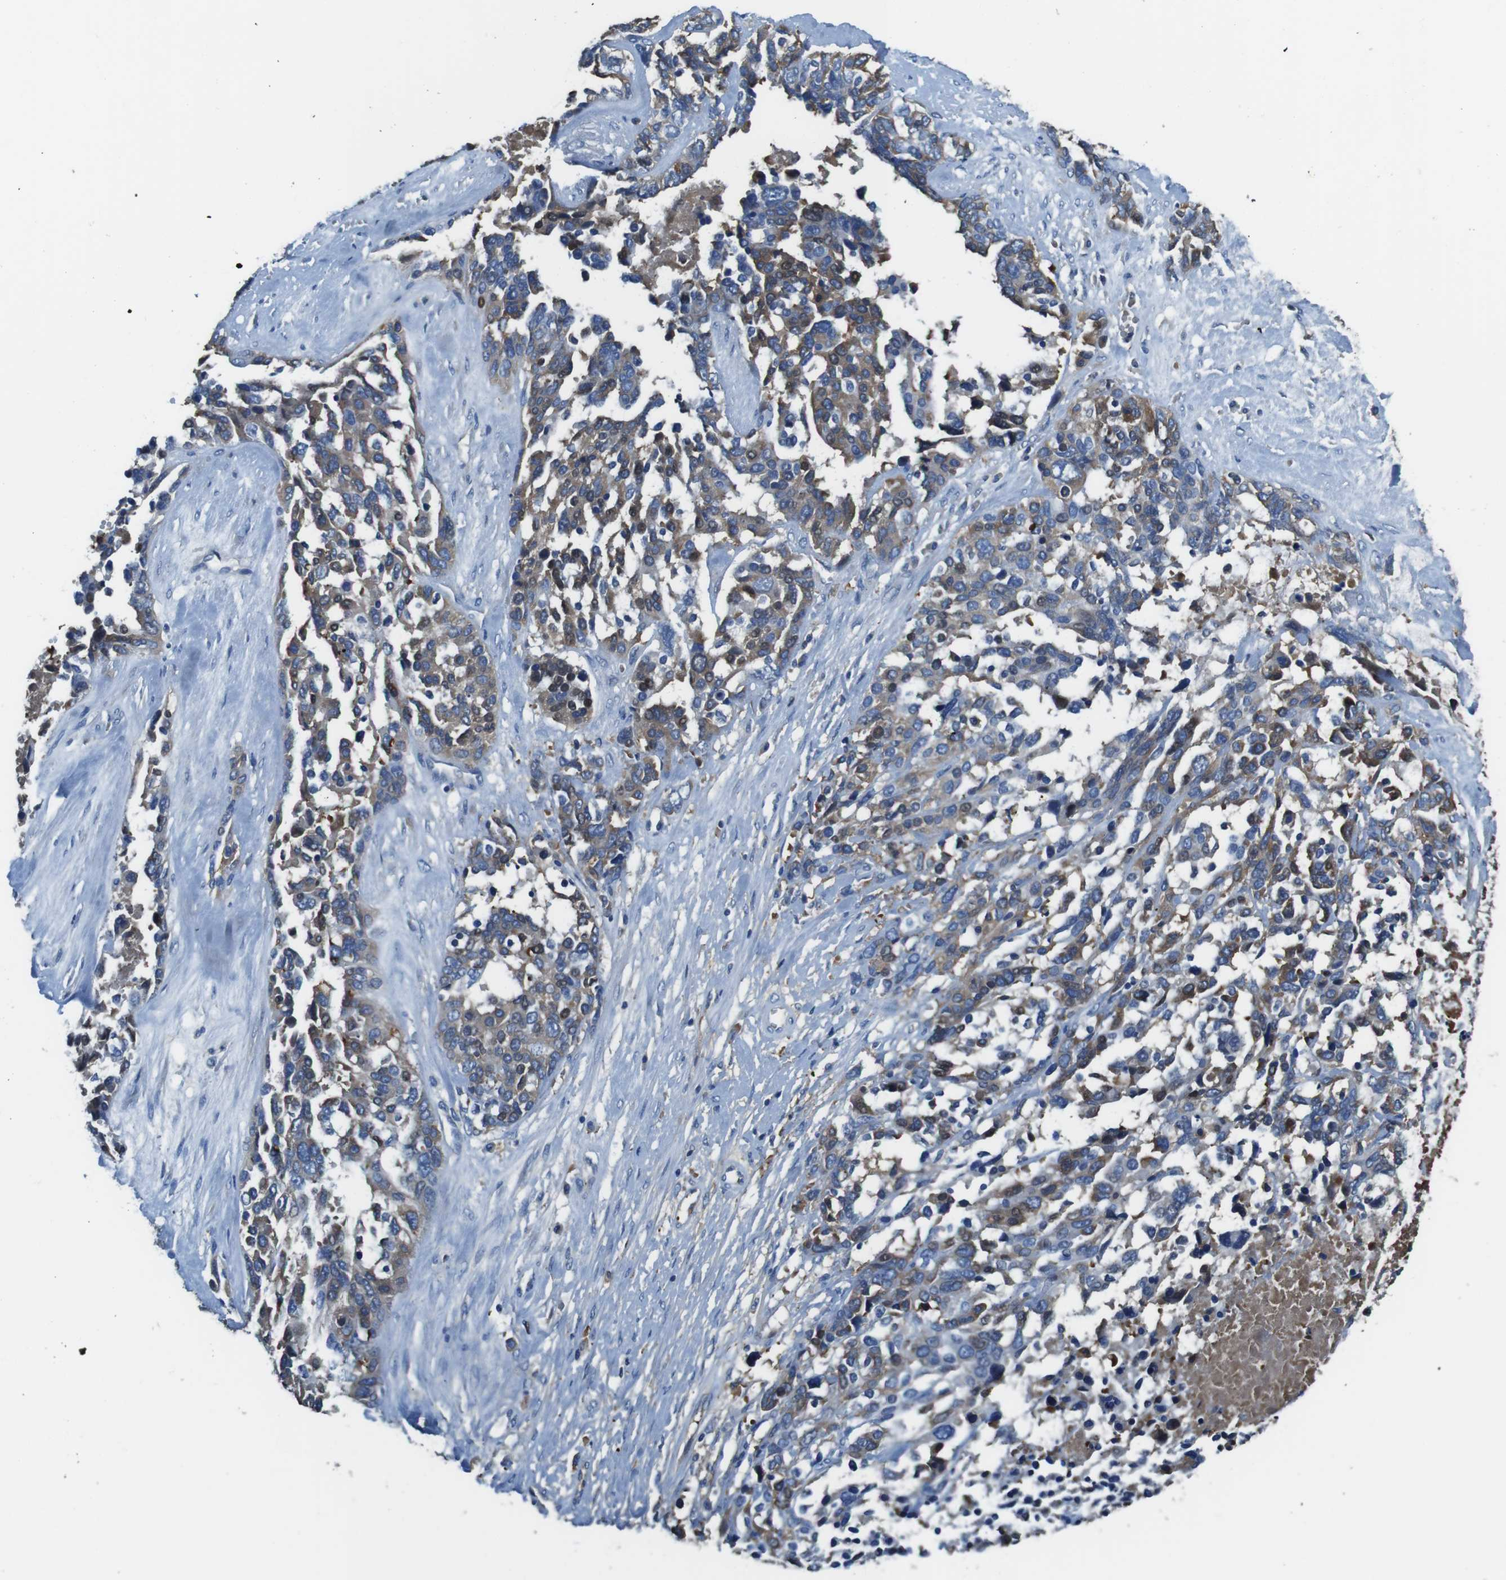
{"staining": {"intensity": "moderate", "quantity": ">75%", "location": "cytoplasmic/membranous,nuclear"}, "tissue": "ovarian cancer", "cell_type": "Tumor cells", "image_type": "cancer", "snomed": [{"axis": "morphology", "description": "Cystadenocarcinoma, serous, NOS"}, {"axis": "topography", "description": "Ovary"}], "caption": "Ovarian serous cystadenocarcinoma stained for a protein demonstrates moderate cytoplasmic/membranous and nuclear positivity in tumor cells. (Brightfield microscopy of DAB IHC at high magnification).", "gene": "TMPRSS15", "patient": {"sex": "female", "age": 44}}